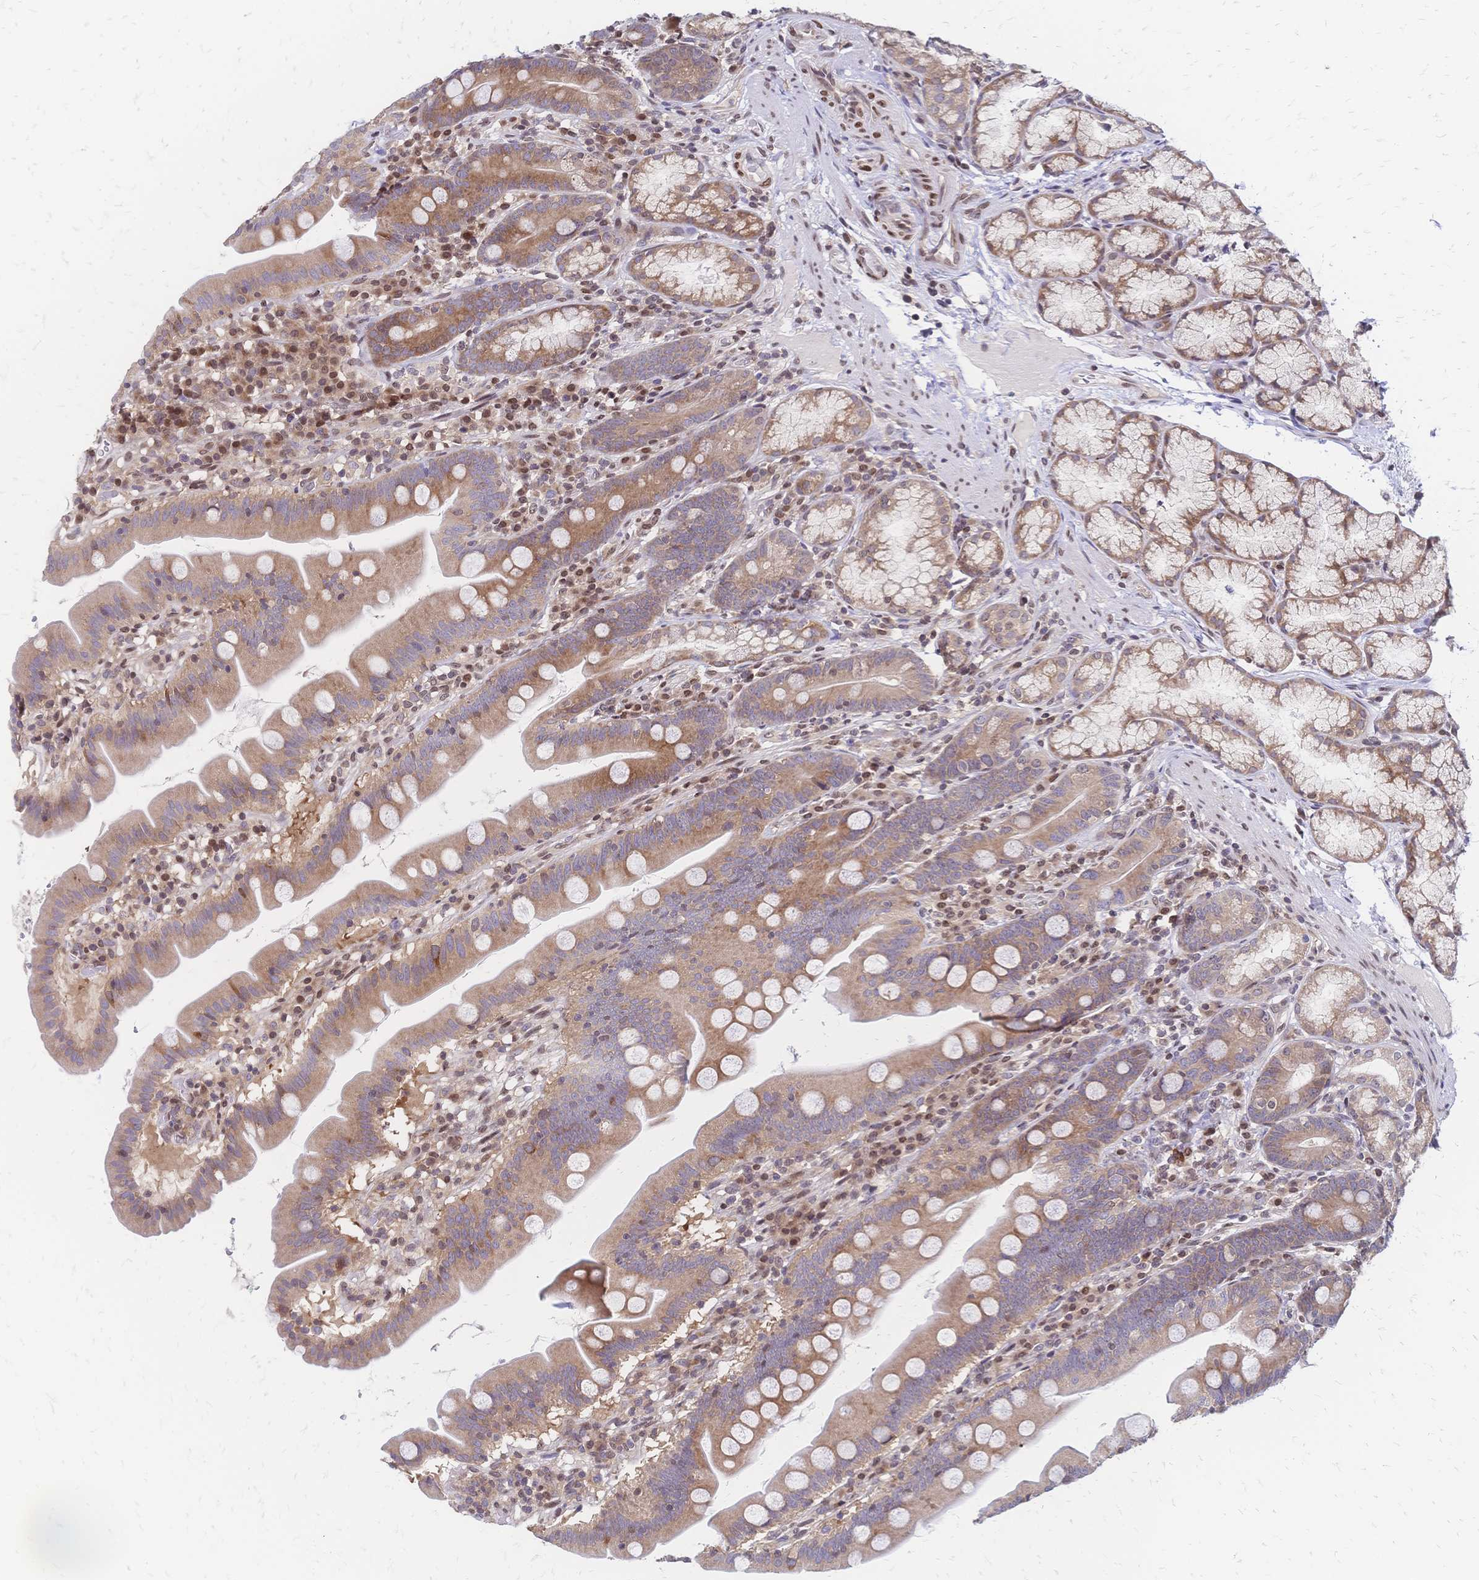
{"staining": {"intensity": "moderate", "quantity": "25%-75%", "location": "cytoplasmic/membranous"}, "tissue": "duodenum", "cell_type": "Glandular cells", "image_type": "normal", "snomed": [{"axis": "morphology", "description": "Normal tissue, NOS"}, {"axis": "topography", "description": "Duodenum"}], "caption": "This histopathology image exhibits IHC staining of normal human duodenum, with medium moderate cytoplasmic/membranous expression in about 25%-75% of glandular cells.", "gene": "CBX7", "patient": {"sex": "female", "age": 67}}